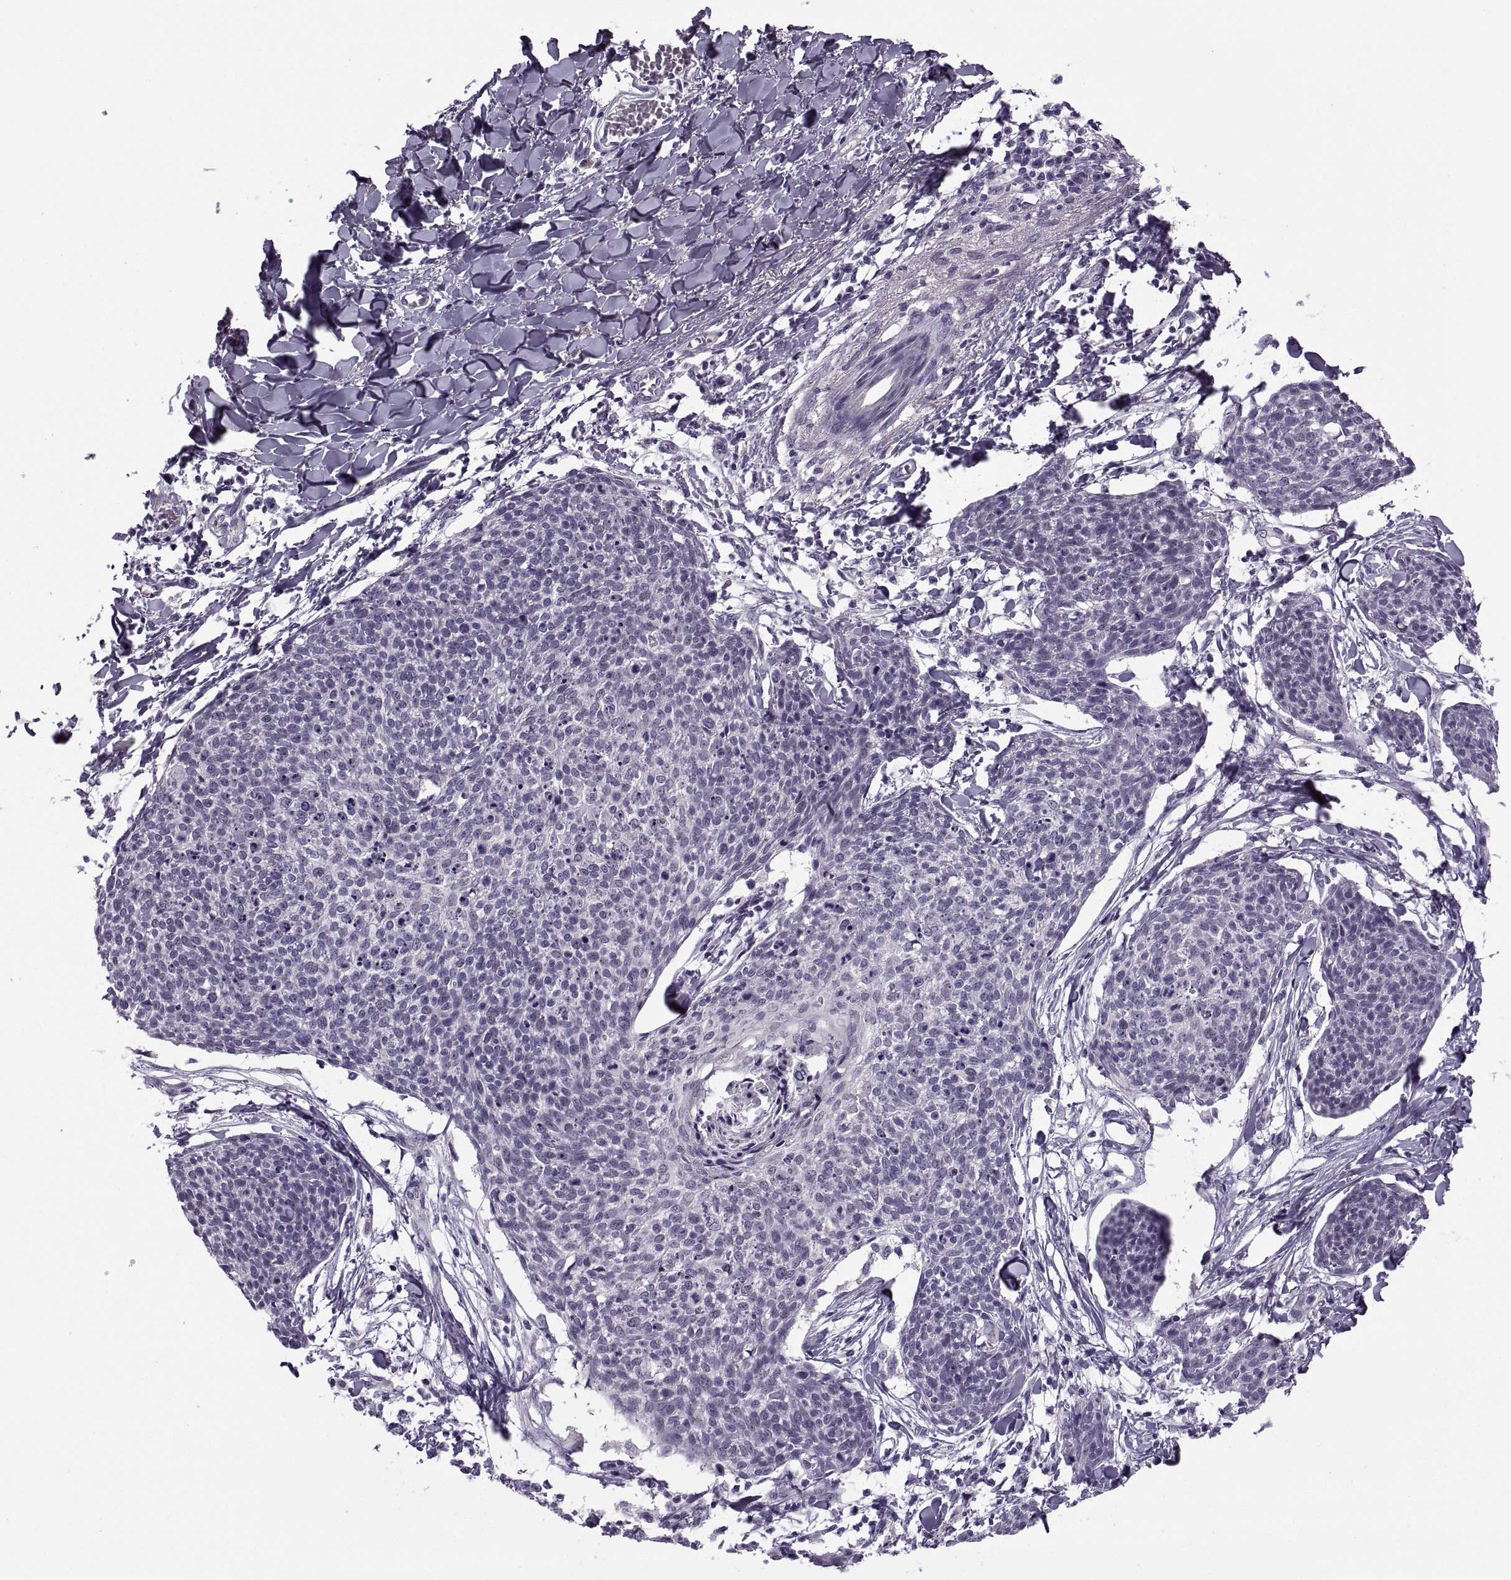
{"staining": {"intensity": "negative", "quantity": "none", "location": "none"}, "tissue": "skin cancer", "cell_type": "Tumor cells", "image_type": "cancer", "snomed": [{"axis": "morphology", "description": "Squamous cell carcinoma, NOS"}, {"axis": "topography", "description": "Skin"}, {"axis": "topography", "description": "Vulva"}], "caption": "This image is of skin cancer (squamous cell carcinoma) stained with IHC to label a protein in brown with the nuclei are counter-stained blue. There is no expression in tumor cells. The staining is performed using DAB brown chromogen with nuclei counter-stained in using hematoxylin.", "gene": "MAGEB1", "patient": {"sex": "female", "age": 75}}